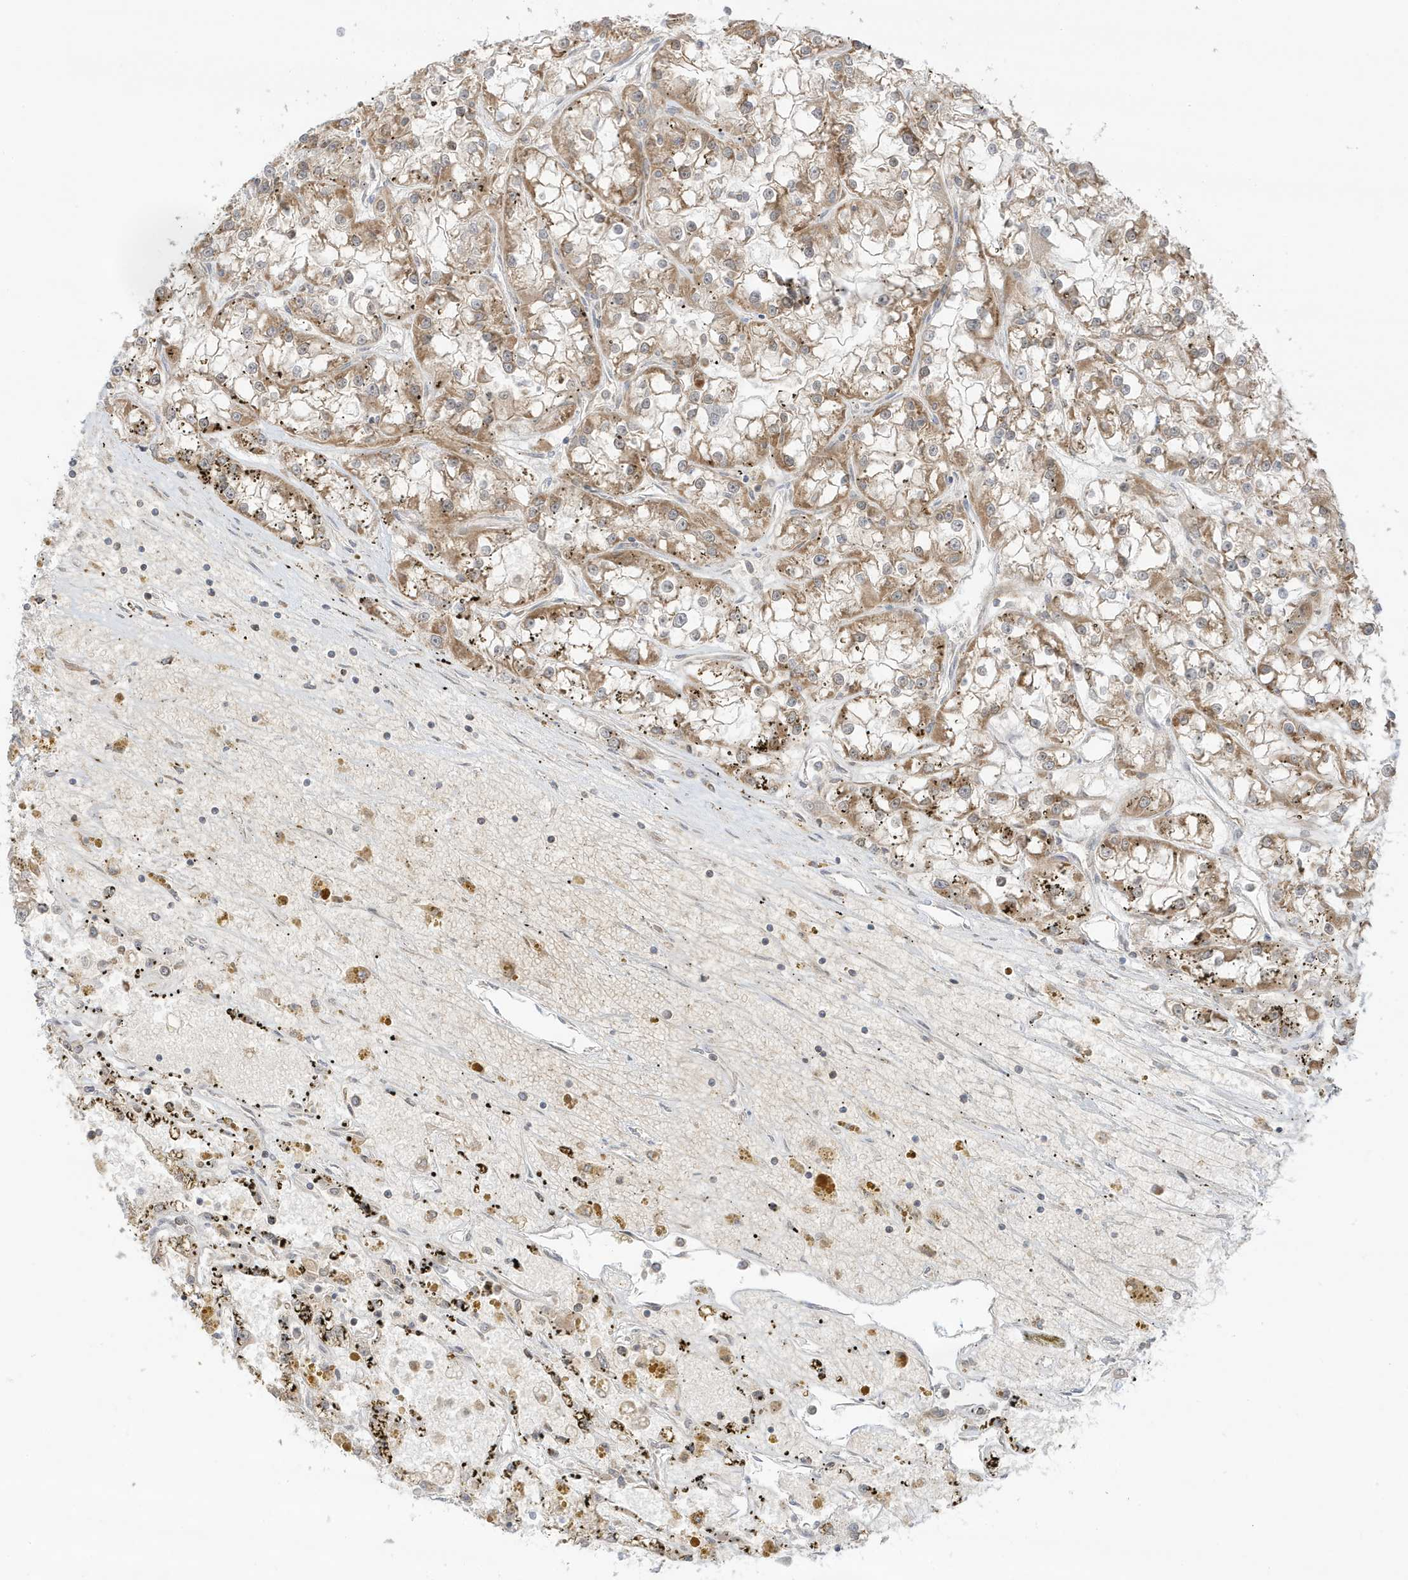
{"staining": {"intensity": "moderate", "quantity": ">75%", "location": "cytoplasmic/membranous"}, "tissue": "renal cancer", "cell_type": "Tumor cells", "image_type": "cancer", "snomed": [{"axis": "morphology", "description": "Adenocarcinoma, NOS"}, {"axis": "topography", "description": "Kidney"}], "caption": "Immunohistochemistry histopathology image of neoplastic tissue: renal cancer stained using IHC reveals medium levels of moderate protein expression localized specifically in the cytoplasmic/membranous of tumor cells, appearing as a cytoplasmic/membranous brown color.", "gene": "NPPC", "patient": {"sex": "female", "age": 52}}